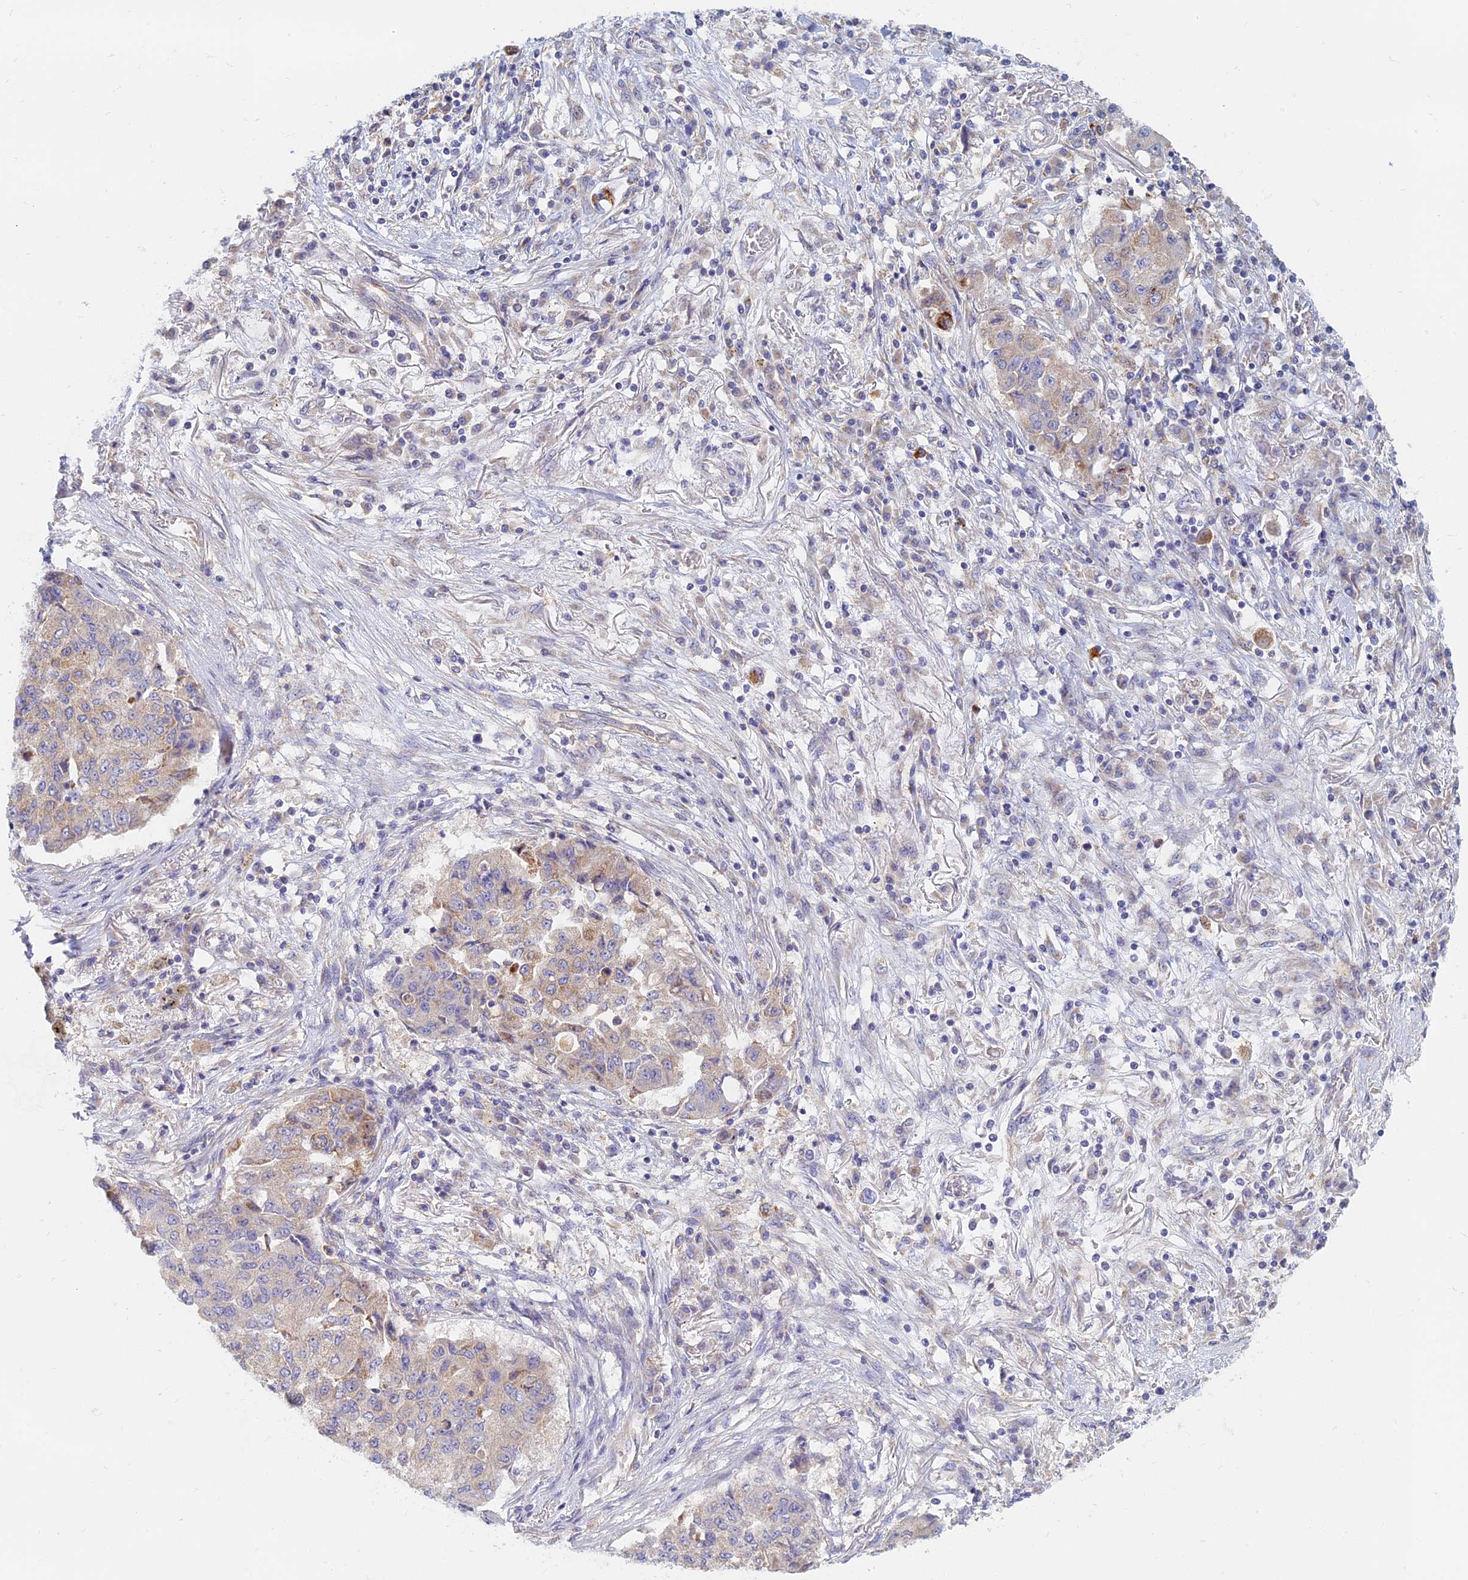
{"staining": {"intensity": "weak", "quantity": "25%-75%", "location": "cytoplasmic/membranous"}, "tissue": "lung cancer", "cell_type": "Tumor cells", "image_type": "cancer", "snomed": [{"axis": "morphology", "description": "Squamous cell carcinoma, NOS"}, {"axis": "topography", "description": "Lung"}], "caption": "IHC of squamous cell carcinoma (lung) reveals low levels of weak cytoplasmic/membranous positivity in approximately 25%-75% of tumor cells.", "gene": "TMEM44", "patient": {"sex": "male", "age": 74}}